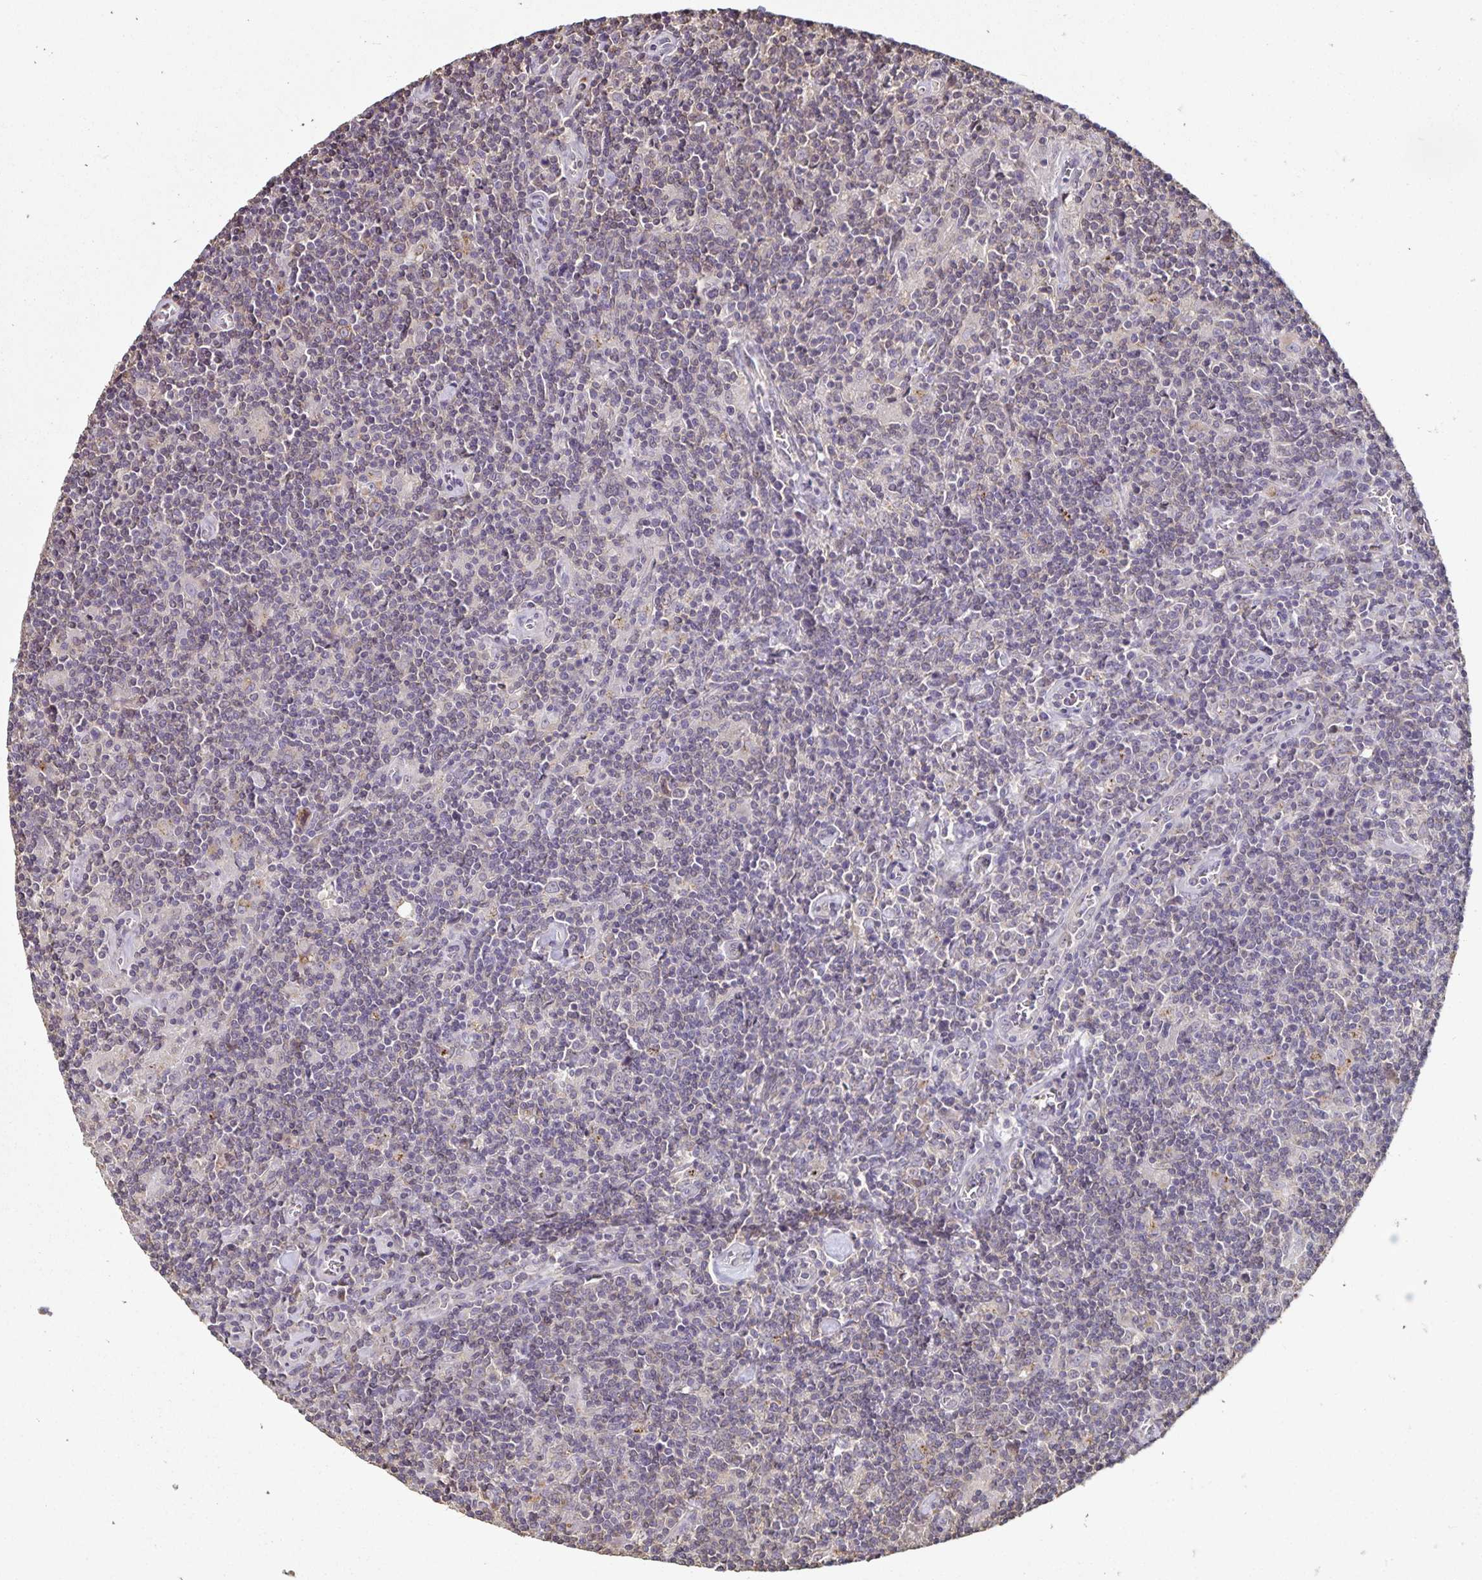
{"staining": {"intensity": "negative", "quantity": "none", "location": "none"}, "tissue": "lymphoma", "cell_type": "Tumor cells", "image_type": "cancer", "snomed": [{"axis": "morphology", "description": "Hodgkin's disease, NOS"}, {"axis": "topography", "description": "Lymph node"}], "caption": "Immunohistochemistry histopathology image of human Hodgkin's disease stained for a protein (brown), which reveals no staining in tumor cells. Brightfield microscopy of immunohistochemistry (IHC) stained with DAB (3,3'-diaminobenzidine) (brown) and hematoxylin (blue), captured at high magnification.", "gene": "EMC10", "patient": {"sex": "male", "age": 40}}